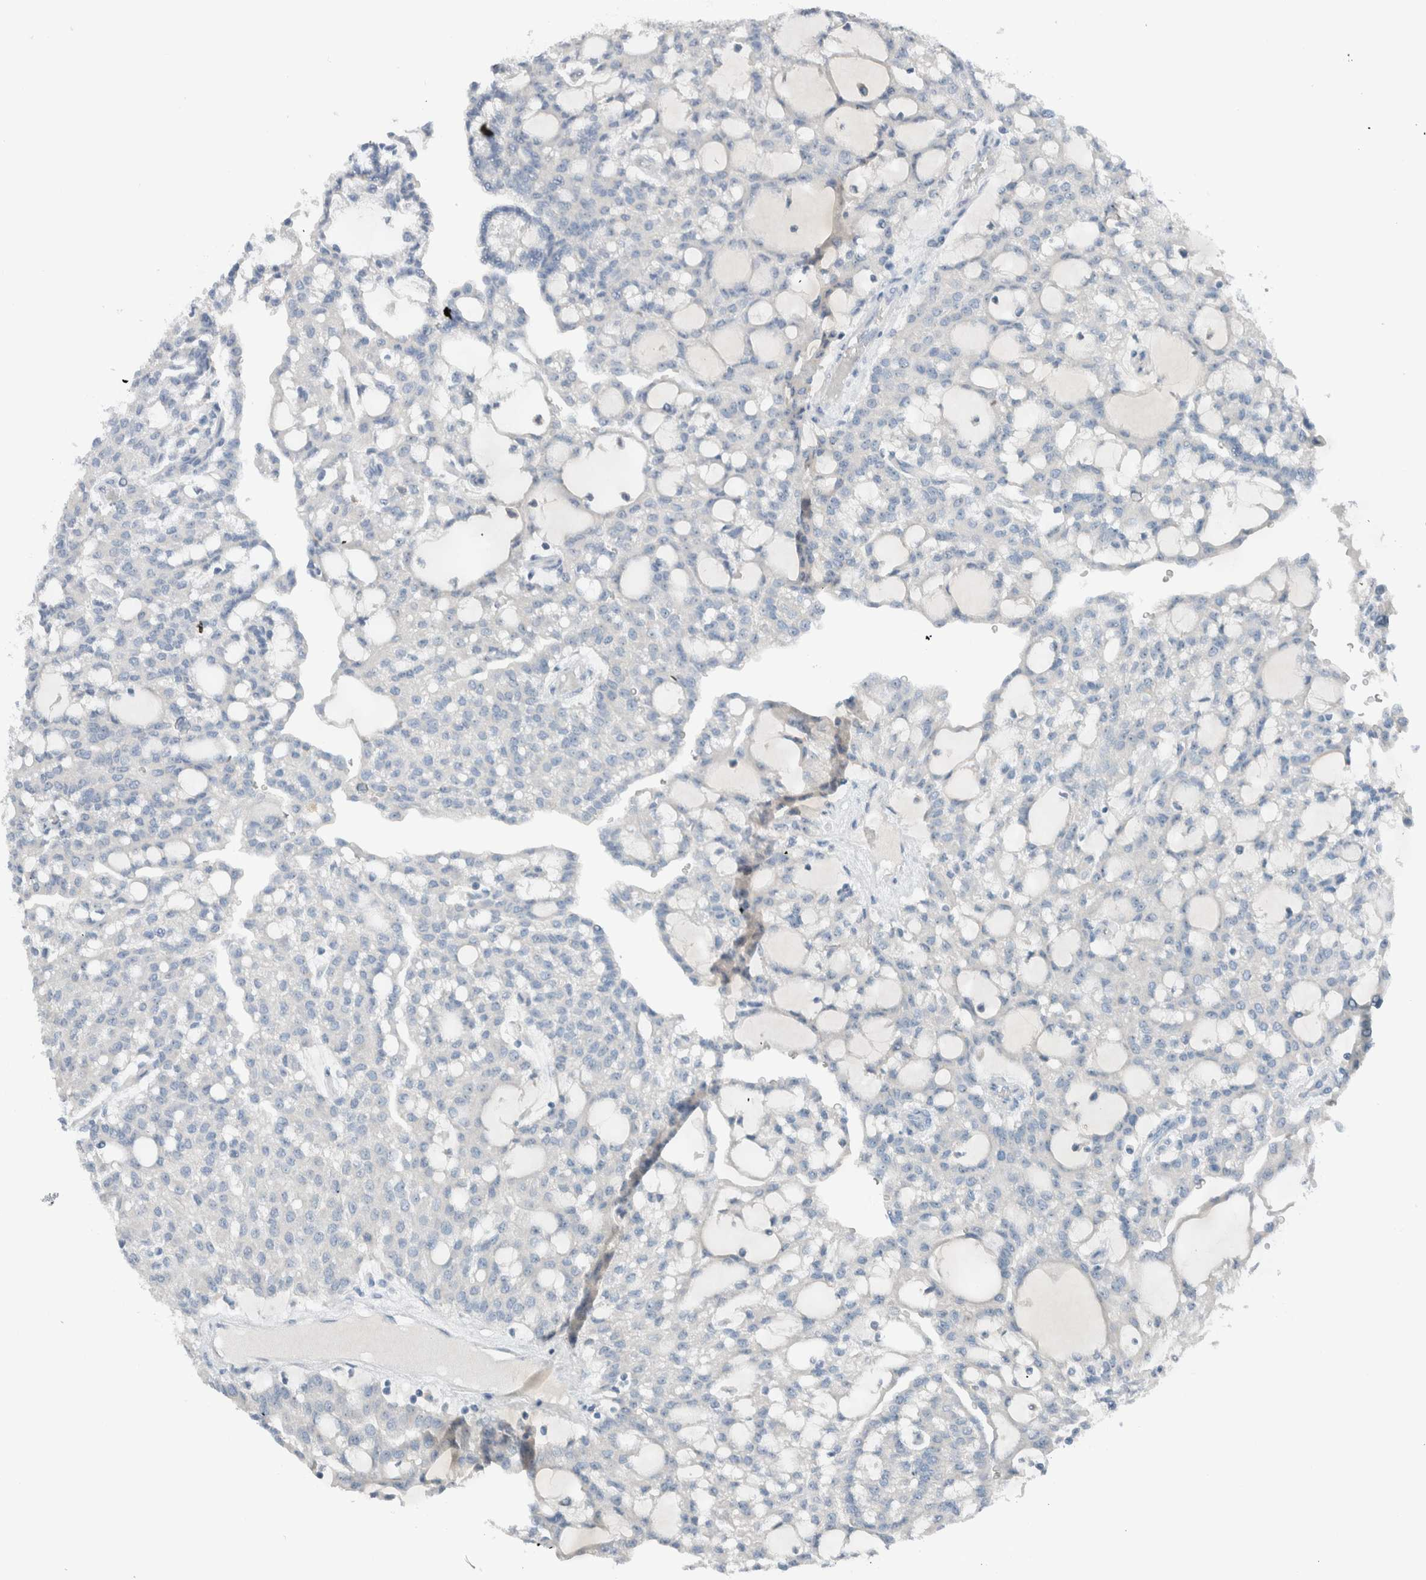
{"staining": {"intensity": "negative", "quantity": "none", "location": "none"}, "tissue": "renal cancer", "cell_type": "Tumor cells", "image_type": "cancer", "snomed": [{"axis": "morphology", "description": "Adenocarcinoma, NOS"}, {"axis": "topography", "description": "Kidney"}], "caption": "Tumor cells show no significant staining in renal cancer (adenocarcinoma).", "gene": "DUOX1", "patient": {"sex": "male", "age": 63}}